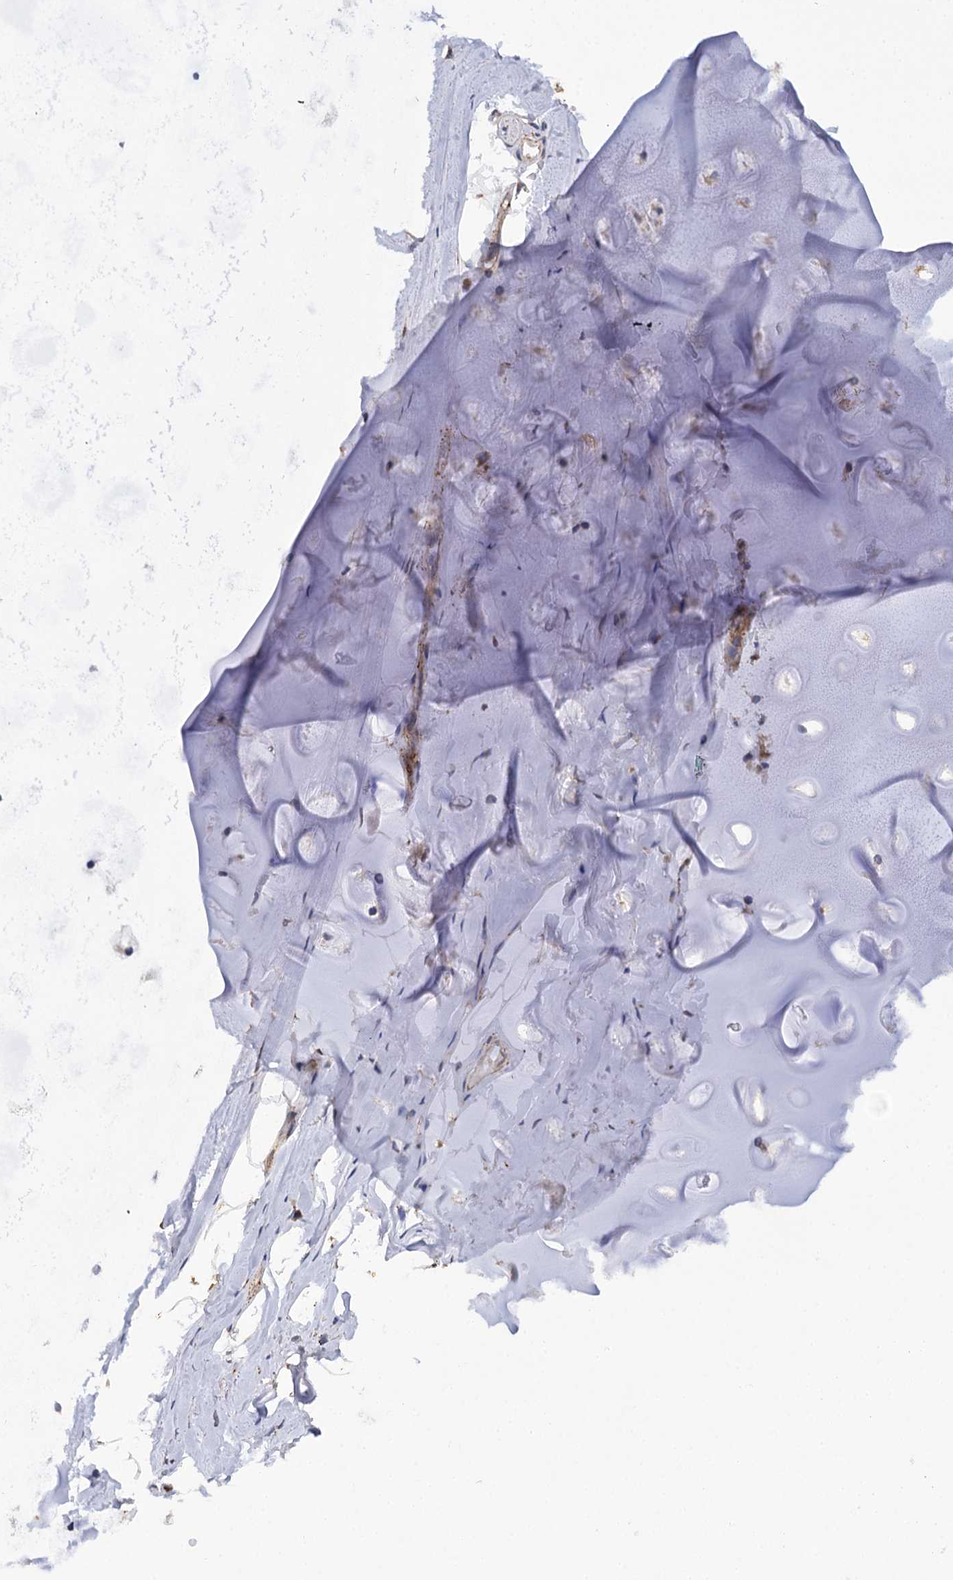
{"staining": {"intensity": "moderate", "quantity": ">75%", "location": "cytoplasmic/membranous"}, "tissue": "adipose tissue", "cell_type": "Adipocytes", "image_type": "normal", "snomed": [{"axis": "morphology", "description": "Normal tissue, NOS"}, {"axis": "topography", "description": "Lymph node"}, {"axis": "topography", "description": "Bronchus"}], "caption": "Protein positivity by IHC reveals moderate cytoplasmic/membranous staining in about >75% of adipocytes in unremarkable adipose tissue.", "gene": "SUPV3L1", "patient": {"sex": "male", "age": 63}}